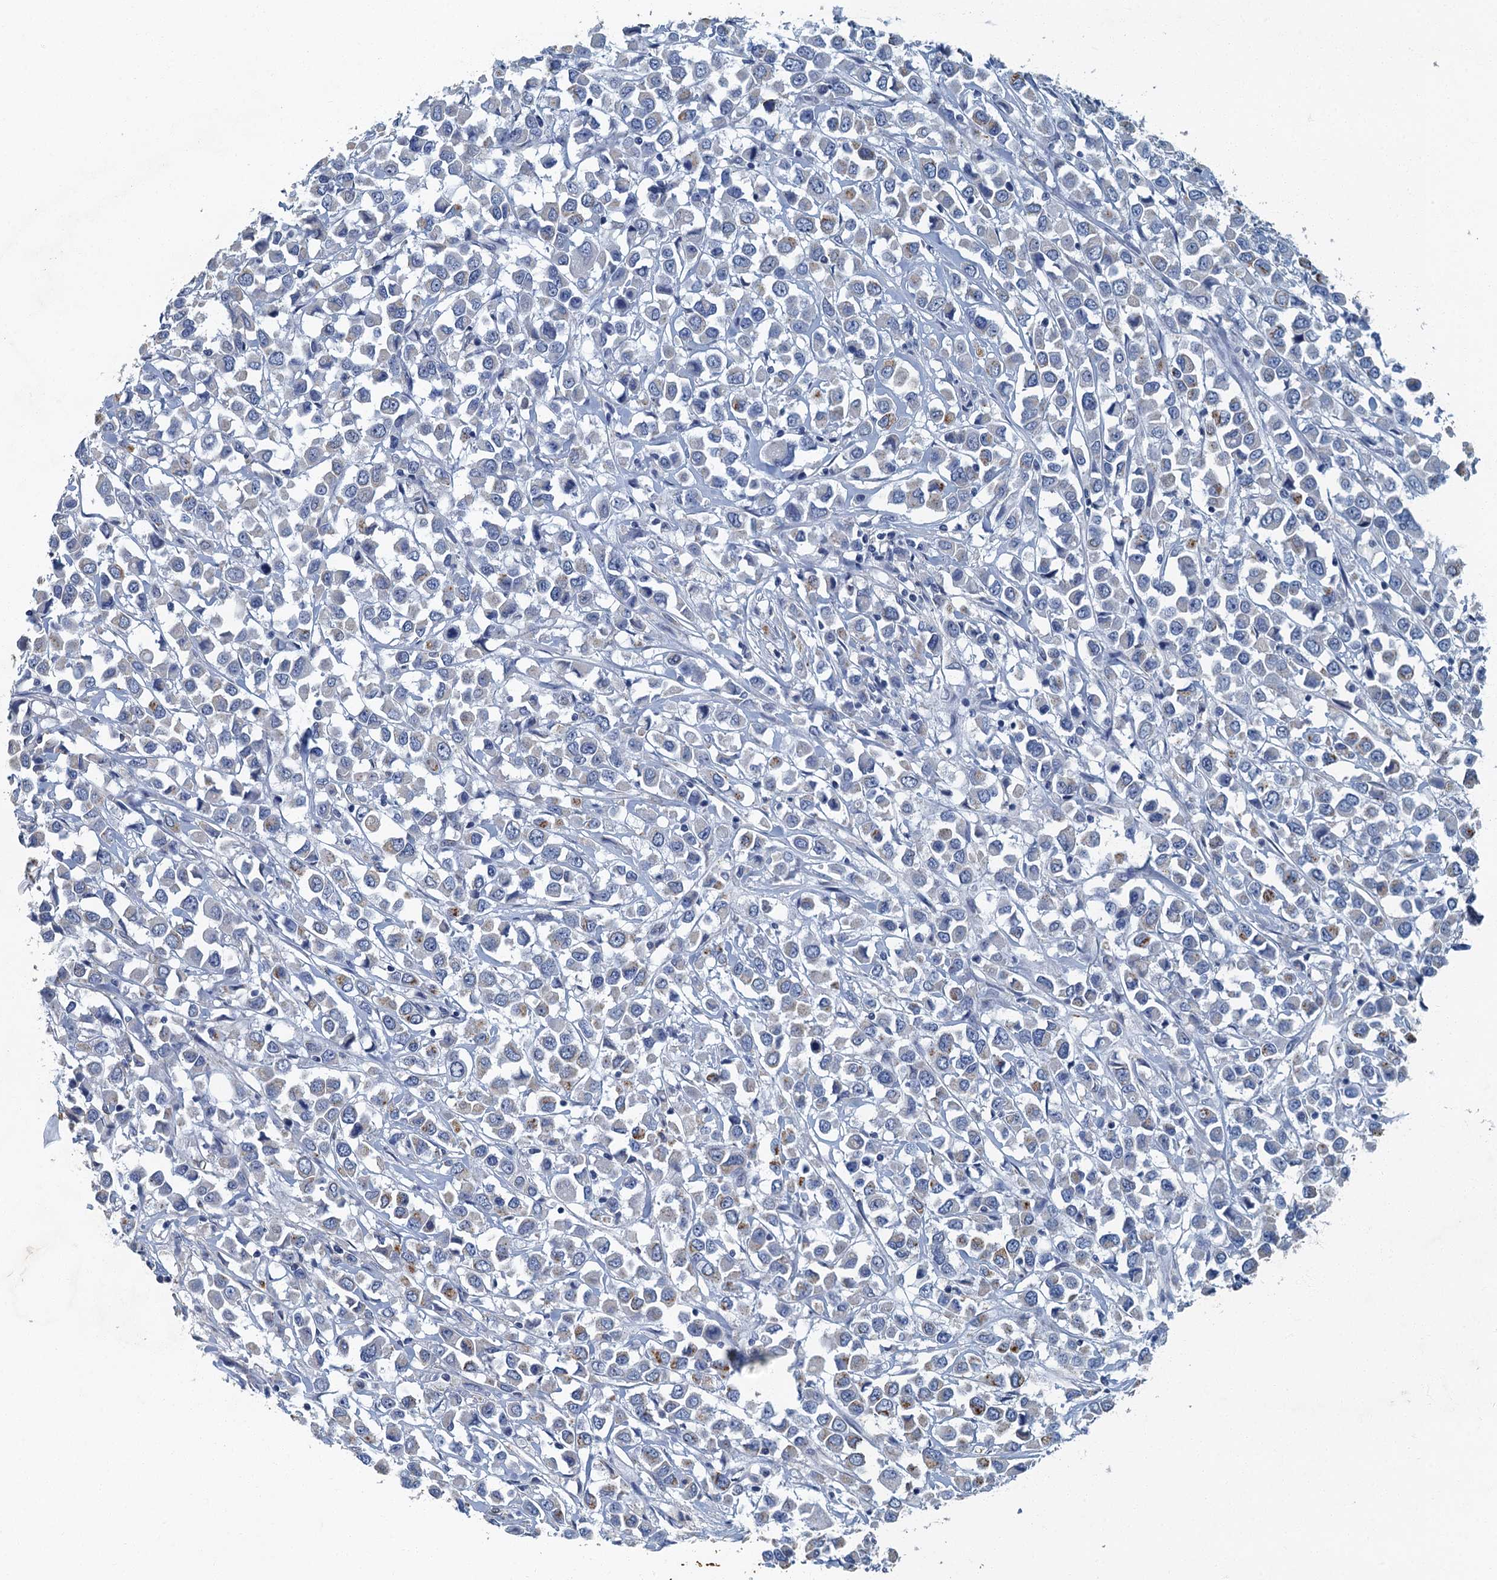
{"staining": {"intensity": "moderate", "quantity": "<25%", "location": "cytoplasmic/membranous"}, "tissue": "breast cancer", "cell_type": "Tumor cells", "image_type": "cancer", "snomed": [{"axis": "morphology", "description": "Duct carcinoma"}, {"axis": "topography", "description": "Breast"}], "caption": "Immunohistochemistry histopathology image of breast infiltrating ductal carcinoma stained for a protein (brown), which displays low levels of moderate cytoplasmic/membranous staining in approximately <25% of tumor cells.", "gene": "GADL1", "patient": {"sex": "female", "age": 61}}